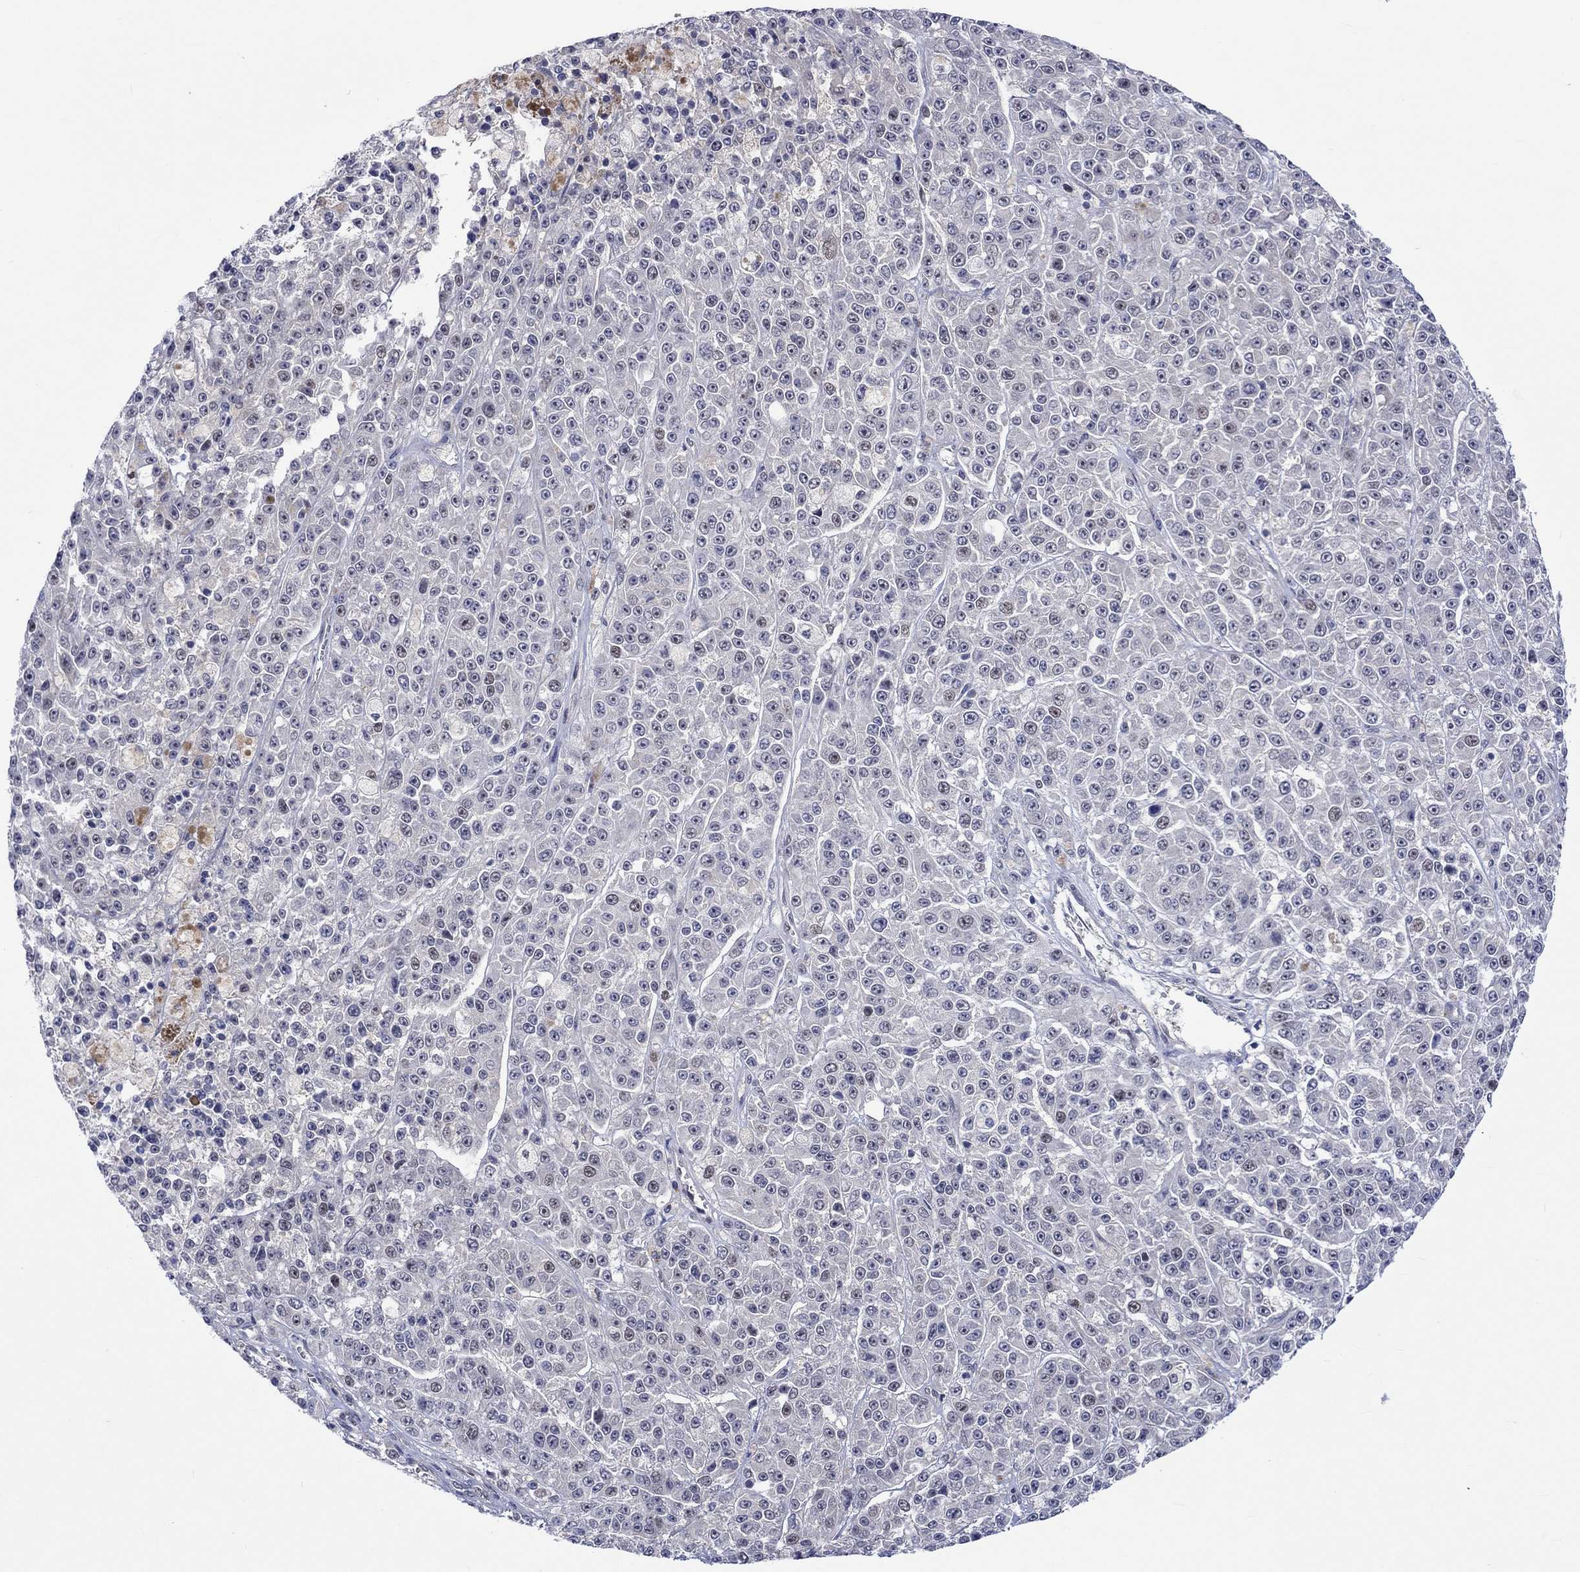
{"staining": {"intensity": "weak", "quantity": "<25%", "location": "nuclear"}, "tissue": "melanoma", "cell_type": "Tumor cells", "image_type": "cancer", "snomed": [{"axis": "morphology", "description": "Malignant melanoma, NOS"}, {"axis": "topography", "description": "Skin"}], "caption": "There is no significant staining in tumor cells of melanoma.", "gene": "E2F8", "patient": {"sex": "female", "age": 58}}